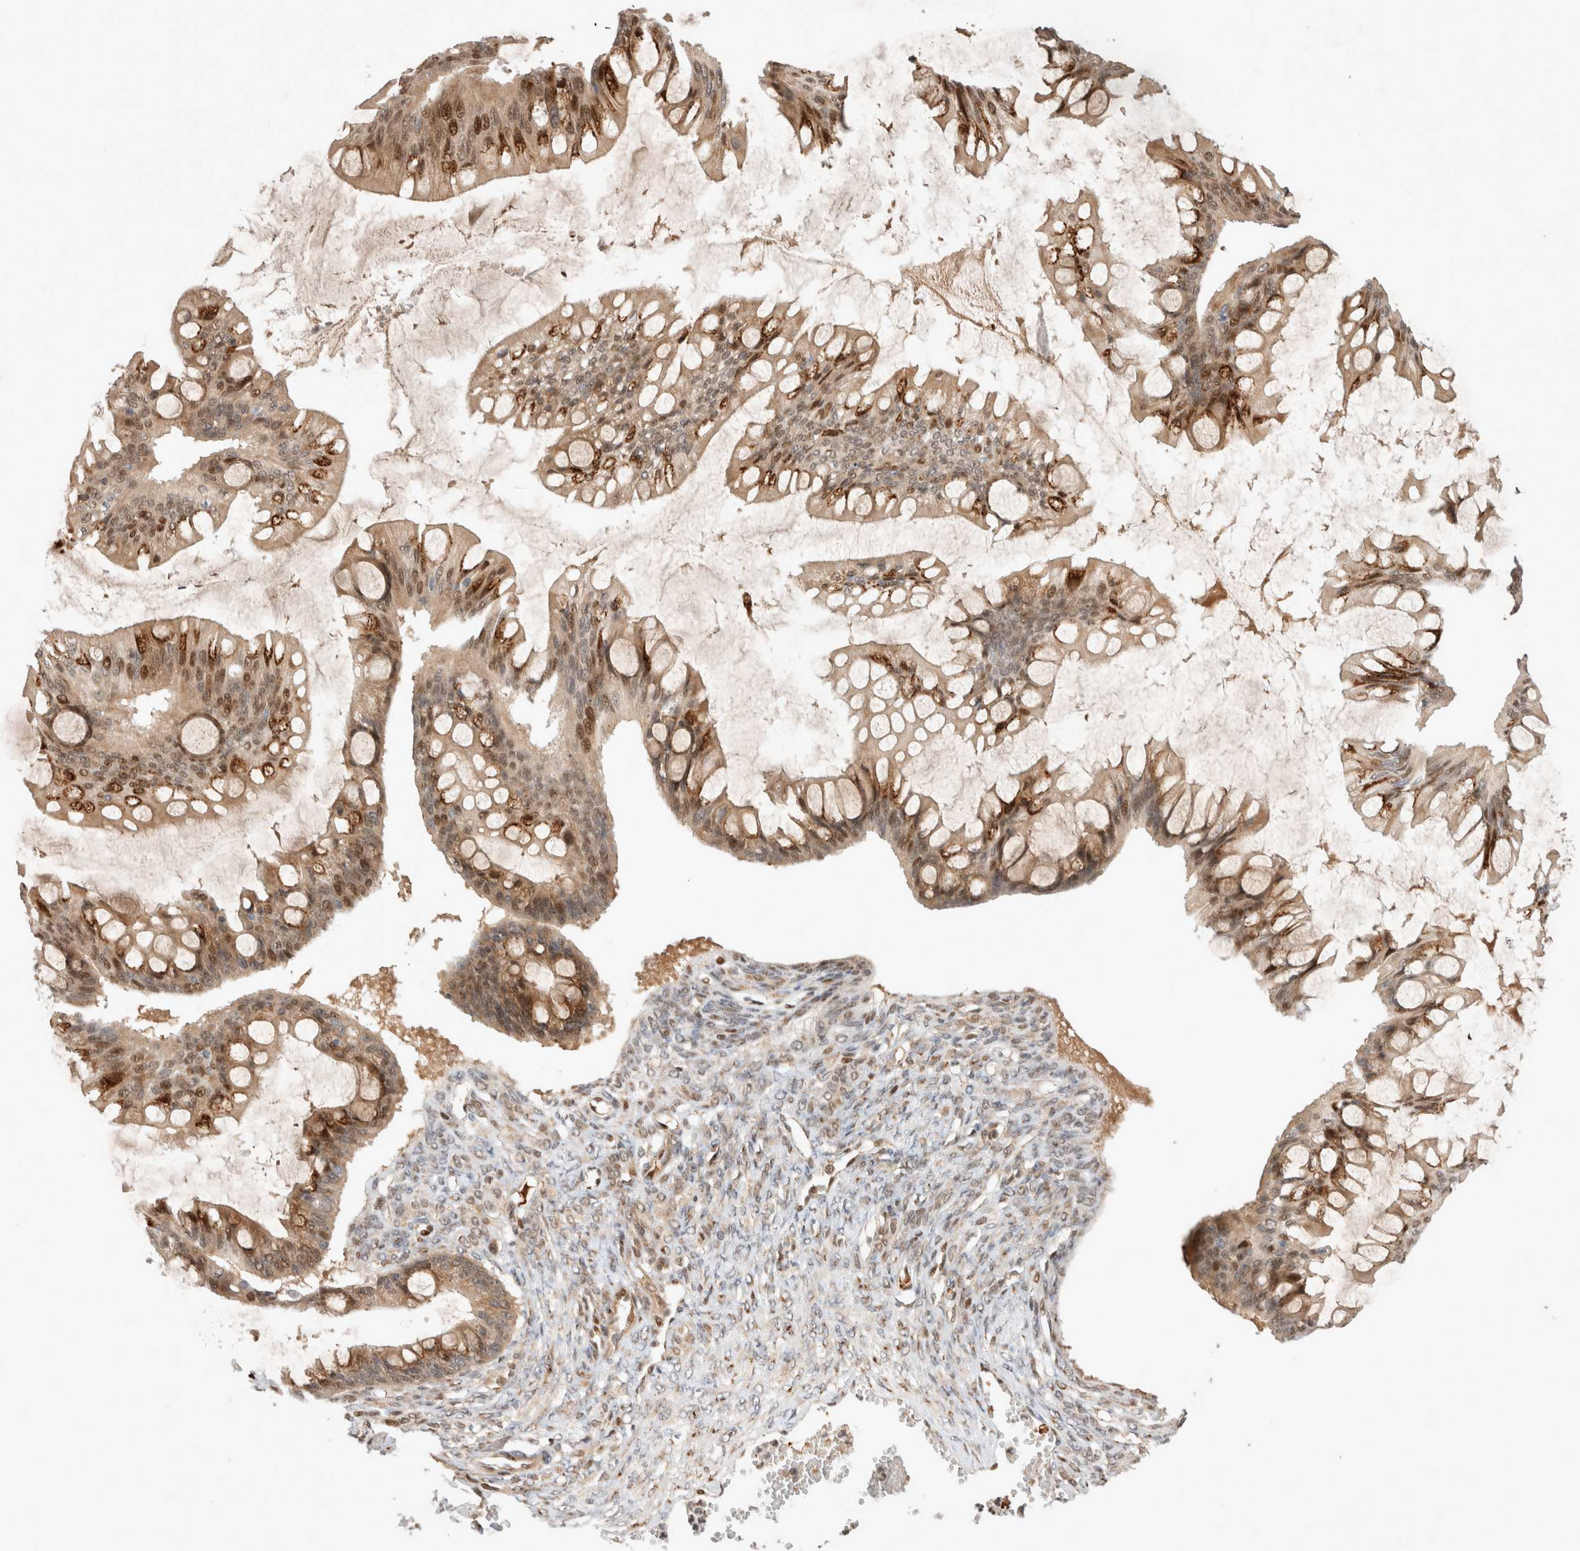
{"staining": {"intensity": "moderate", "quantity": ">75%", "location": "cytoplasmic/membranous,nuclear"}, "tissue": "ovarian cancer", "cell_type": "Tumor cells", "image_type": "cancer", "snomed": [{"axis": "morphology", "description": "Cystadenocarcinoma, mucinous, NOS"}, {"axis": "topography", "description": "Ovary"}], "caption": "Ovarian mucinous cystadenocarcinoma stained with DAB (3,3'-diaminobenzidine) IHC shows medium levels of moderate cytoplasmic/membranous and nuclear positivity in about >75% of tumor cells. Immunohistochemistry (ihc) stains the protein in brown and the nuclei are stained blue.", "gene": "OTUD6B", "patient": {"sex": "female", "age": 73}}